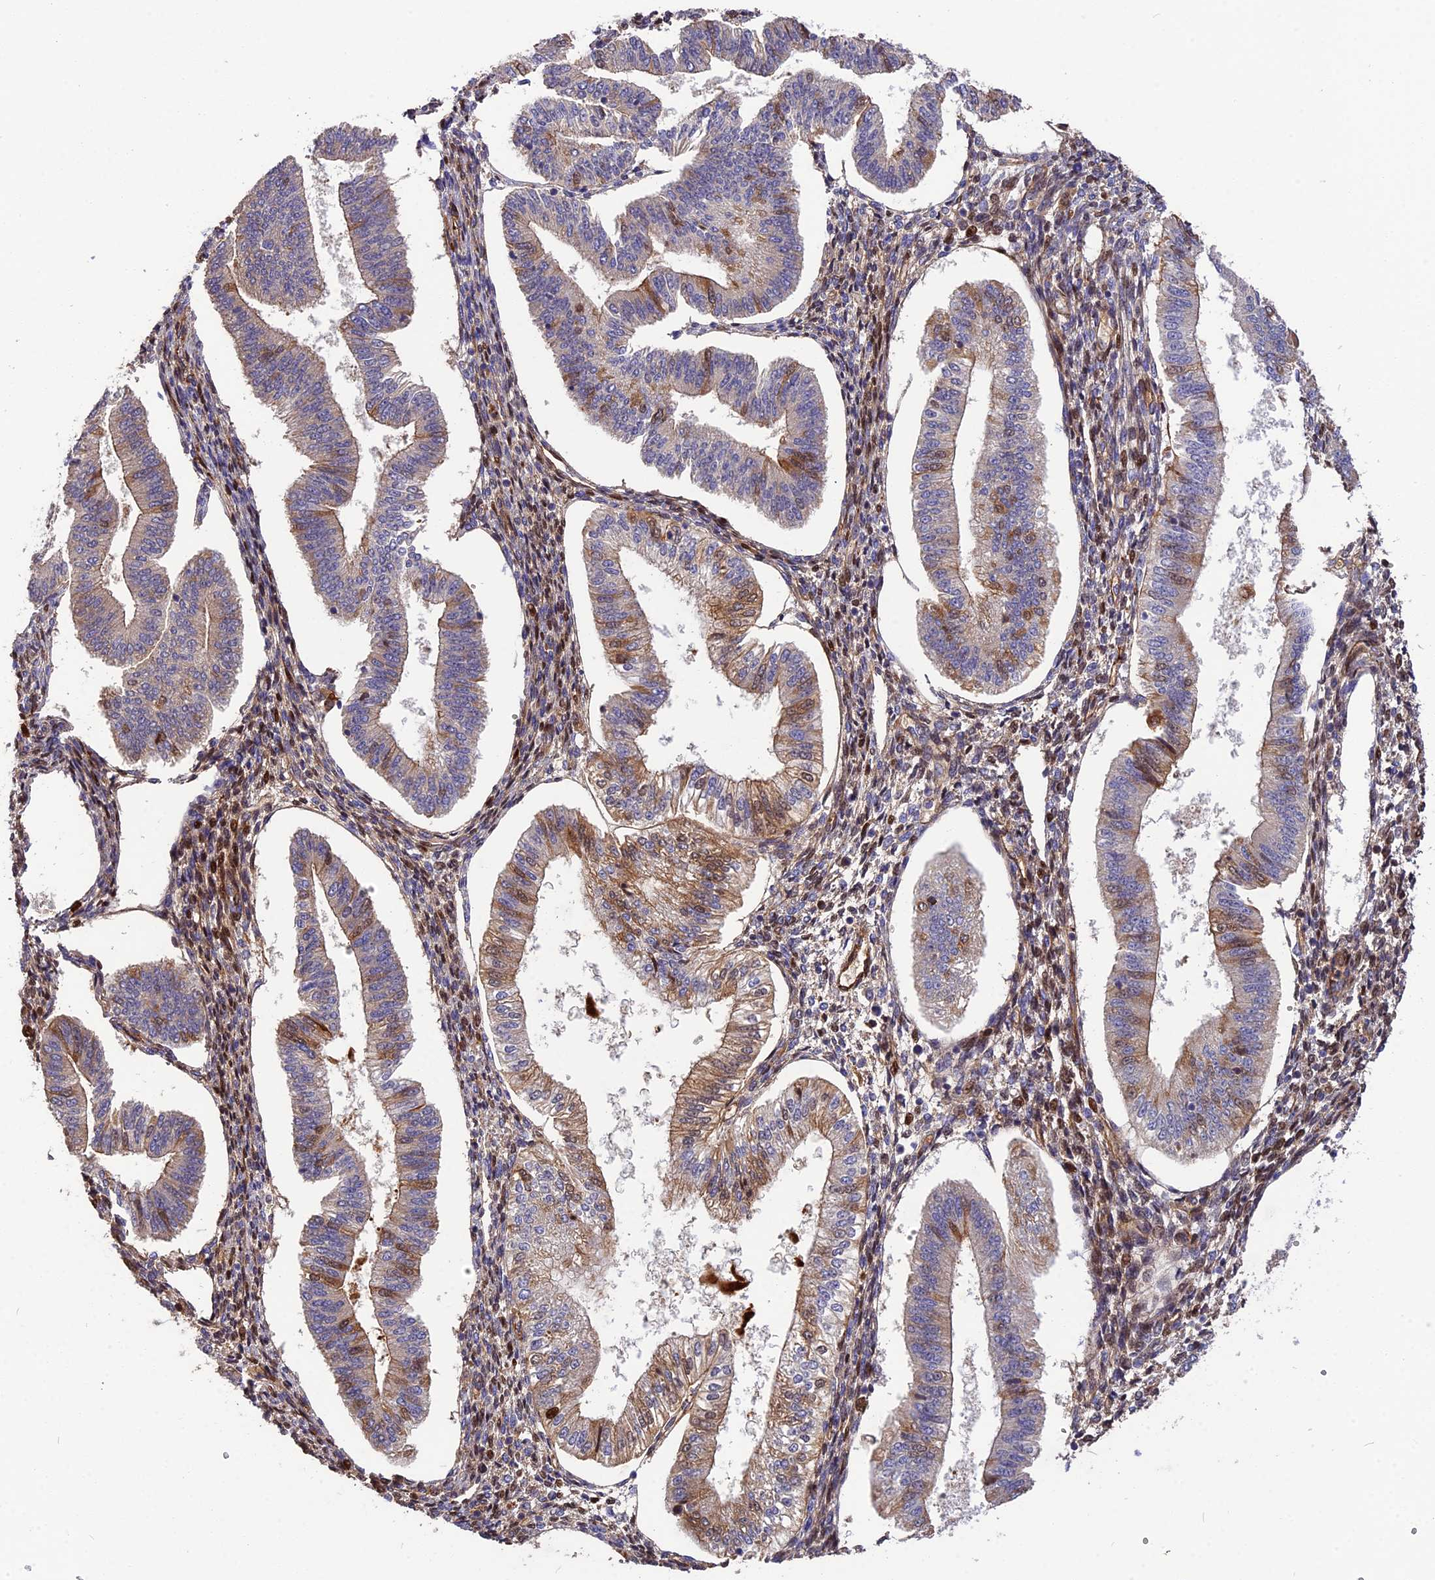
{"staining": {"intensity": "moderate", "quantity": "<25%", "location": "cytoplasmic/membranous,nuclear"}, "tissue": "endometrium", "cell_type": "Cells in endometrial stroma", "image_type": "normal", "snomed": [{"axis": "morphology", "description": "Normal tissue, NOS"}, {"axis": "topography", "description": "Endometrium"}], "caption": "Protein staining demonstrates moderate cytoplasmic/membranous,nuclear expression in approximately <25% of cells in endometrial stroma in benign endometrium.", "gene": "MFSD2A", "patient": {"sex": "female", "age": 34}}